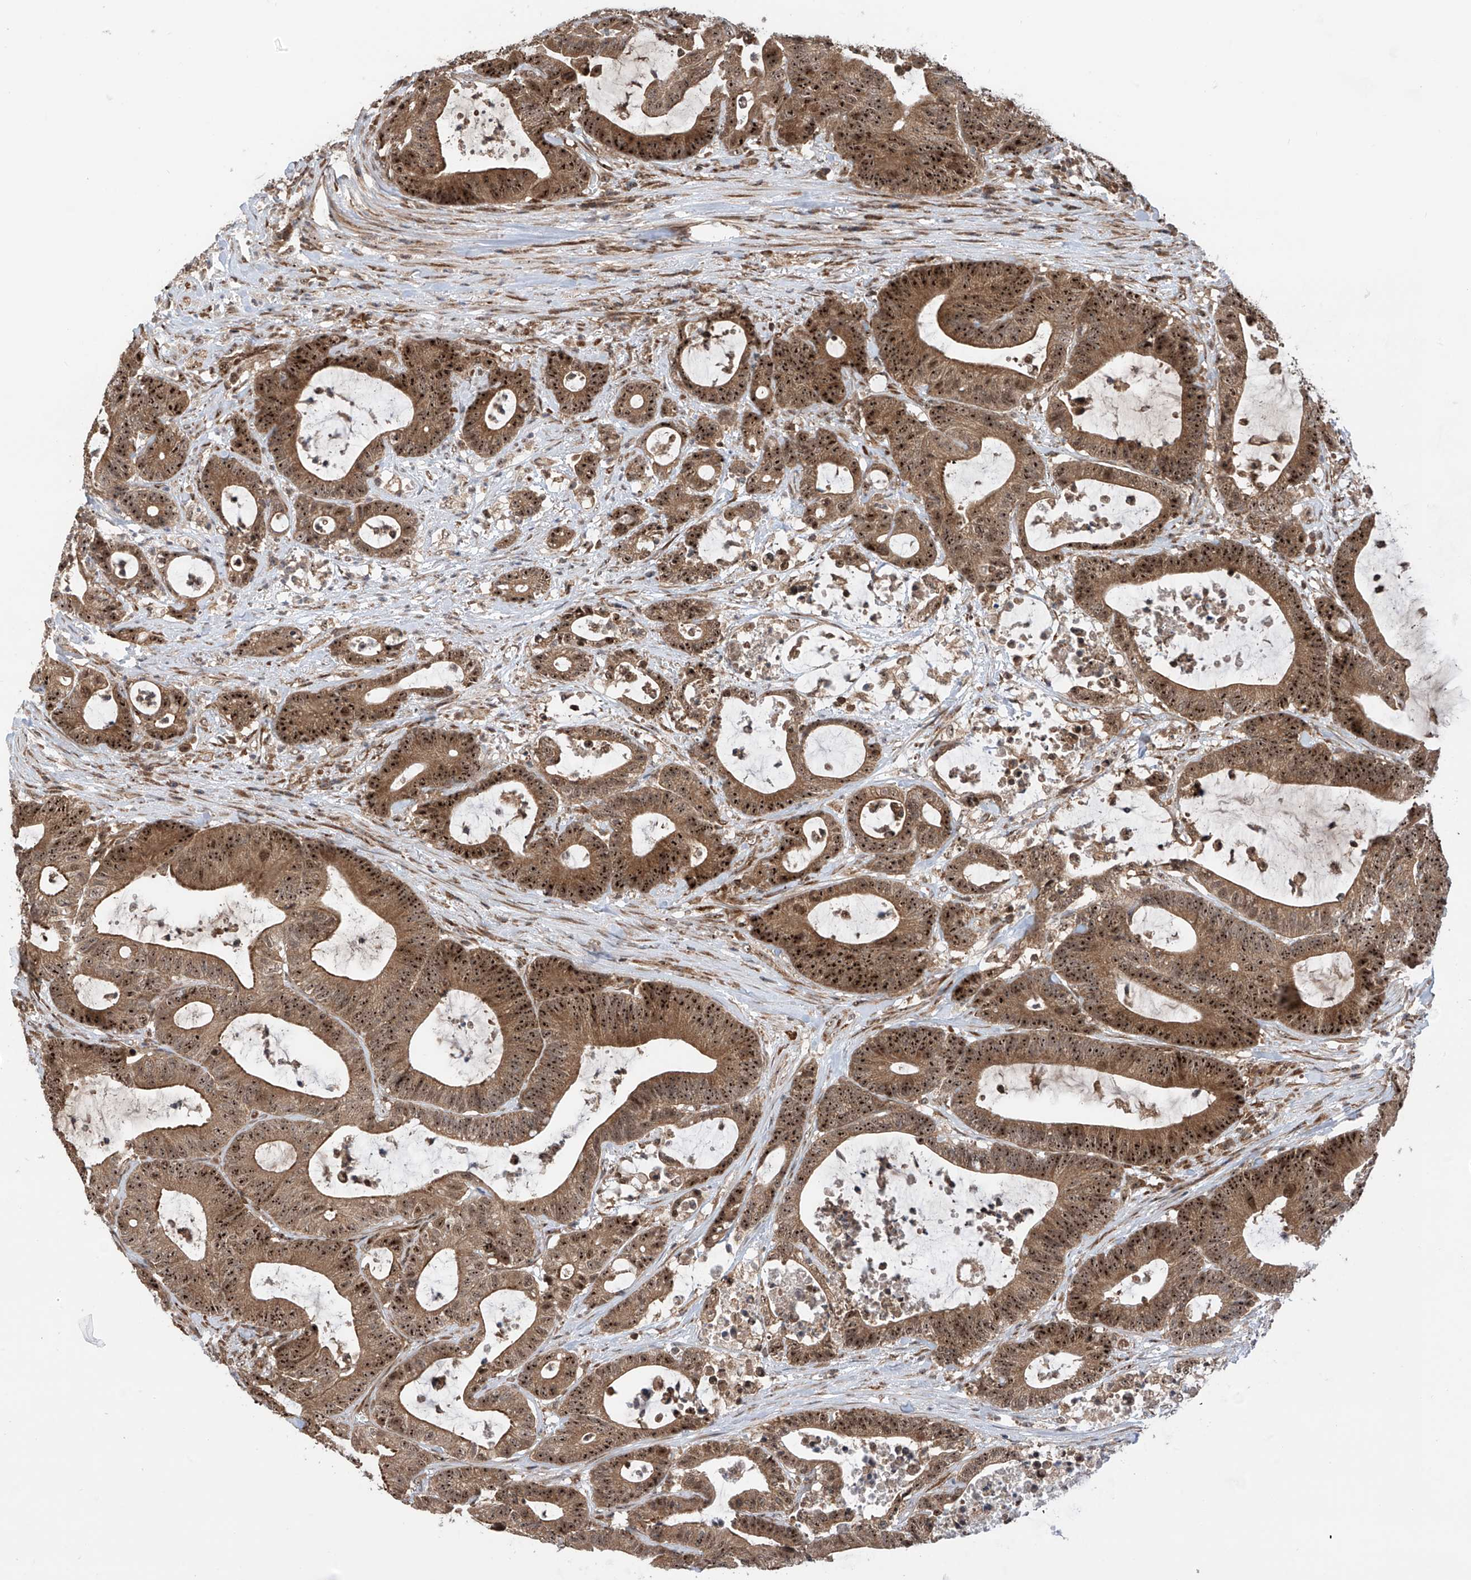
{"staining": {"intensity": "strong", "quantity": ">75%", "location": "cytoplasmic/membranous,nuclear"}, "tissue": "colorectal cancer", "cell_type": "Tumor cells", "image_type": "cancer", "snomed": [{"axis": "morphology", "description": "Adenocarcinoma, NOS"}, {"axis": "topography", "description": "Colon"}], "caption": "Adenocarcinoma (colorectal) was stained to show a protein in brown. There is high levels of strong cytoplasmic/membranous and nuclear positivity in about >75% of tumor cells. (DAB IHC with brightfield microscopy, high magnification).", "gene": "C1orf131", "patient": {"sex": "female", "age": 84}}